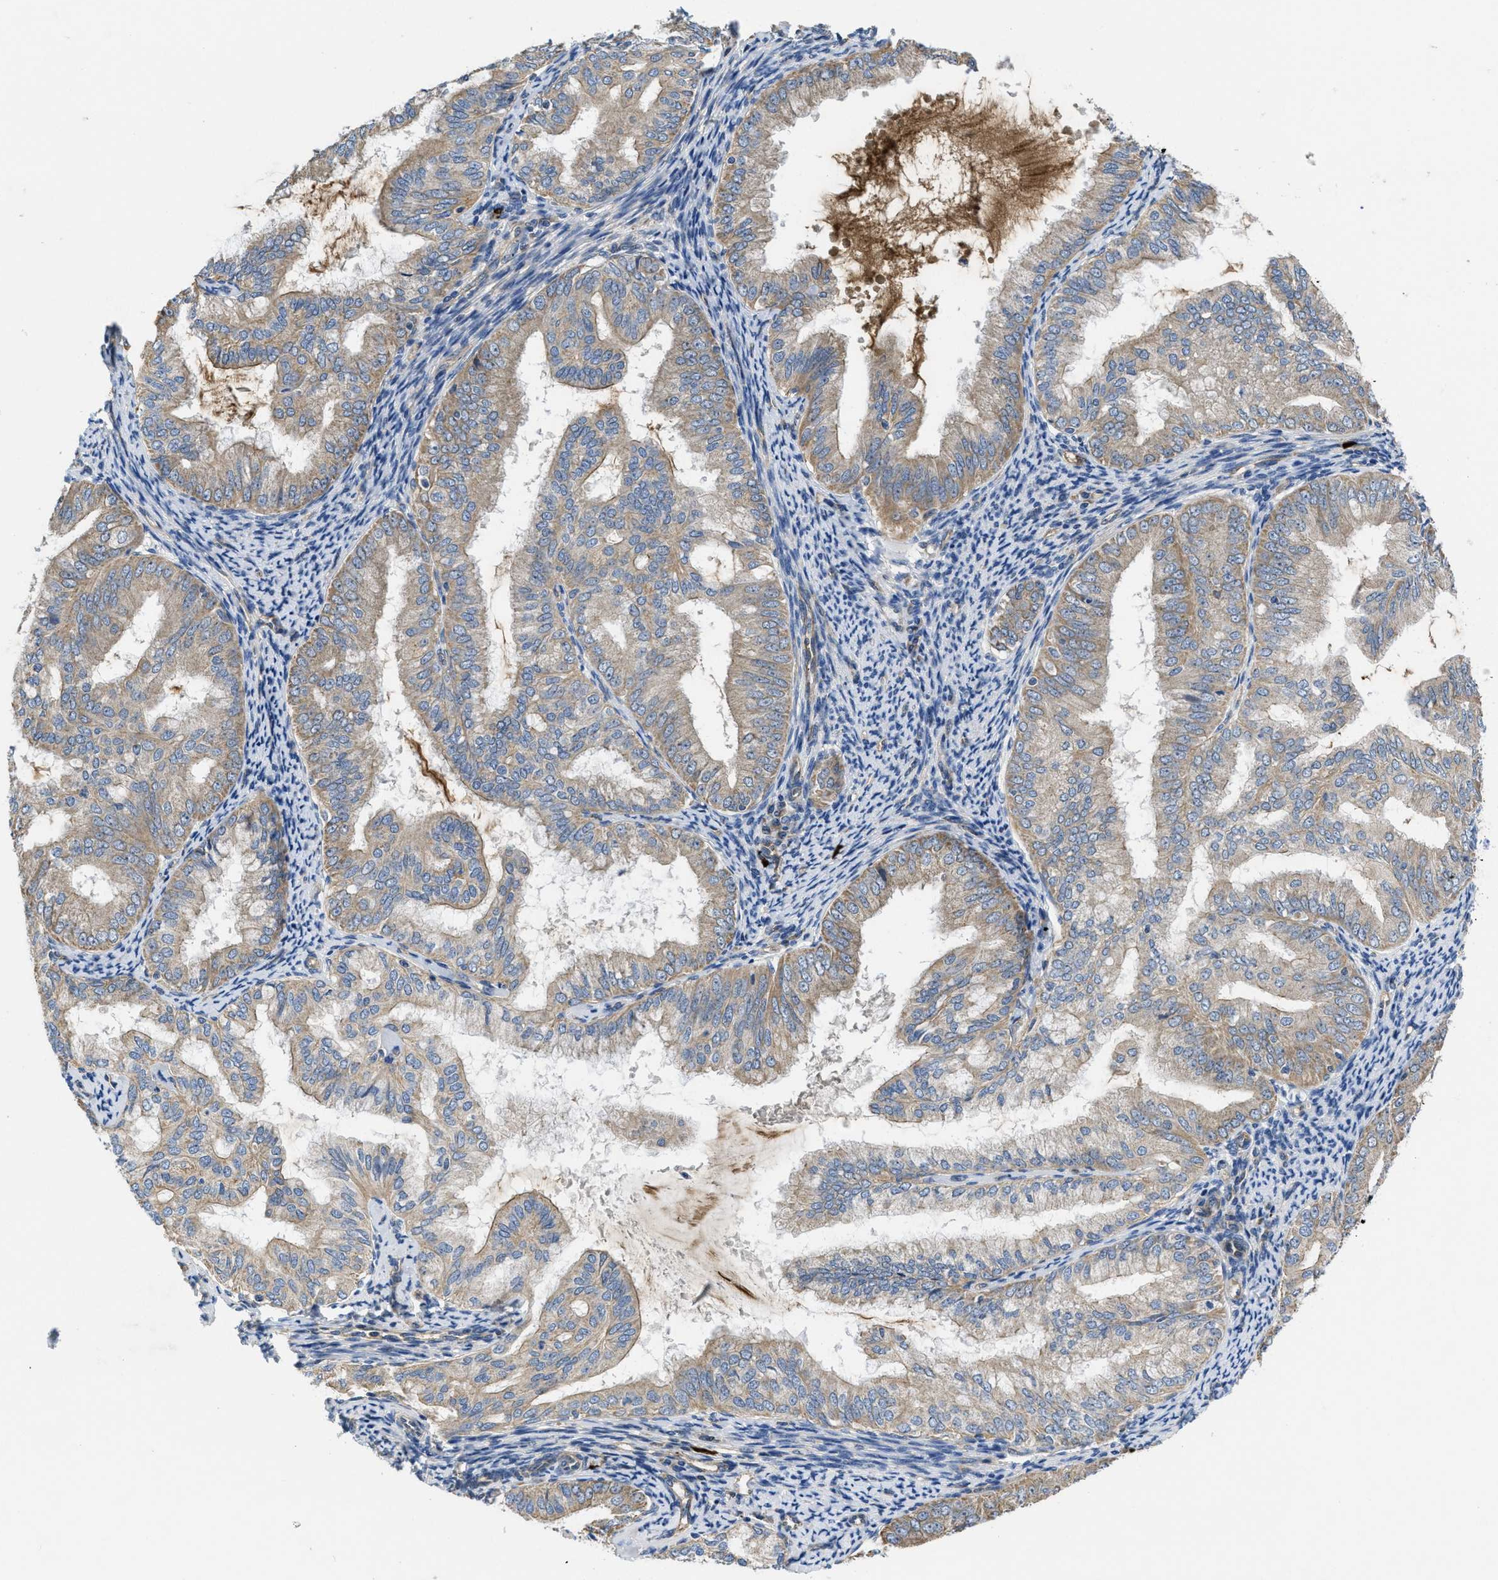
{"staining": {"intensity": "weak", "quantity": ">75%", "location": "cytoplasmic/membranous"}, "tissue": "endometrial cancer", "cell_type": "Tumor cells", "image_type": "cancer", "snomed": [{"axis": "morphology", "description": "Adenocarcinoma, NOS"}, {"axis": "topography", "description": "Endometrium"}], "caption": "The immunohistochemical stain shows weak cytoplasmic/membranous staining in tumor cells of endometrial cancer (adenocarcinoma) tissue. Ihc stains the protein of interest in brown and the nuclei are stained blue.", "gene": "GALK1", "patient": {"sex": "female", "age": 63}}